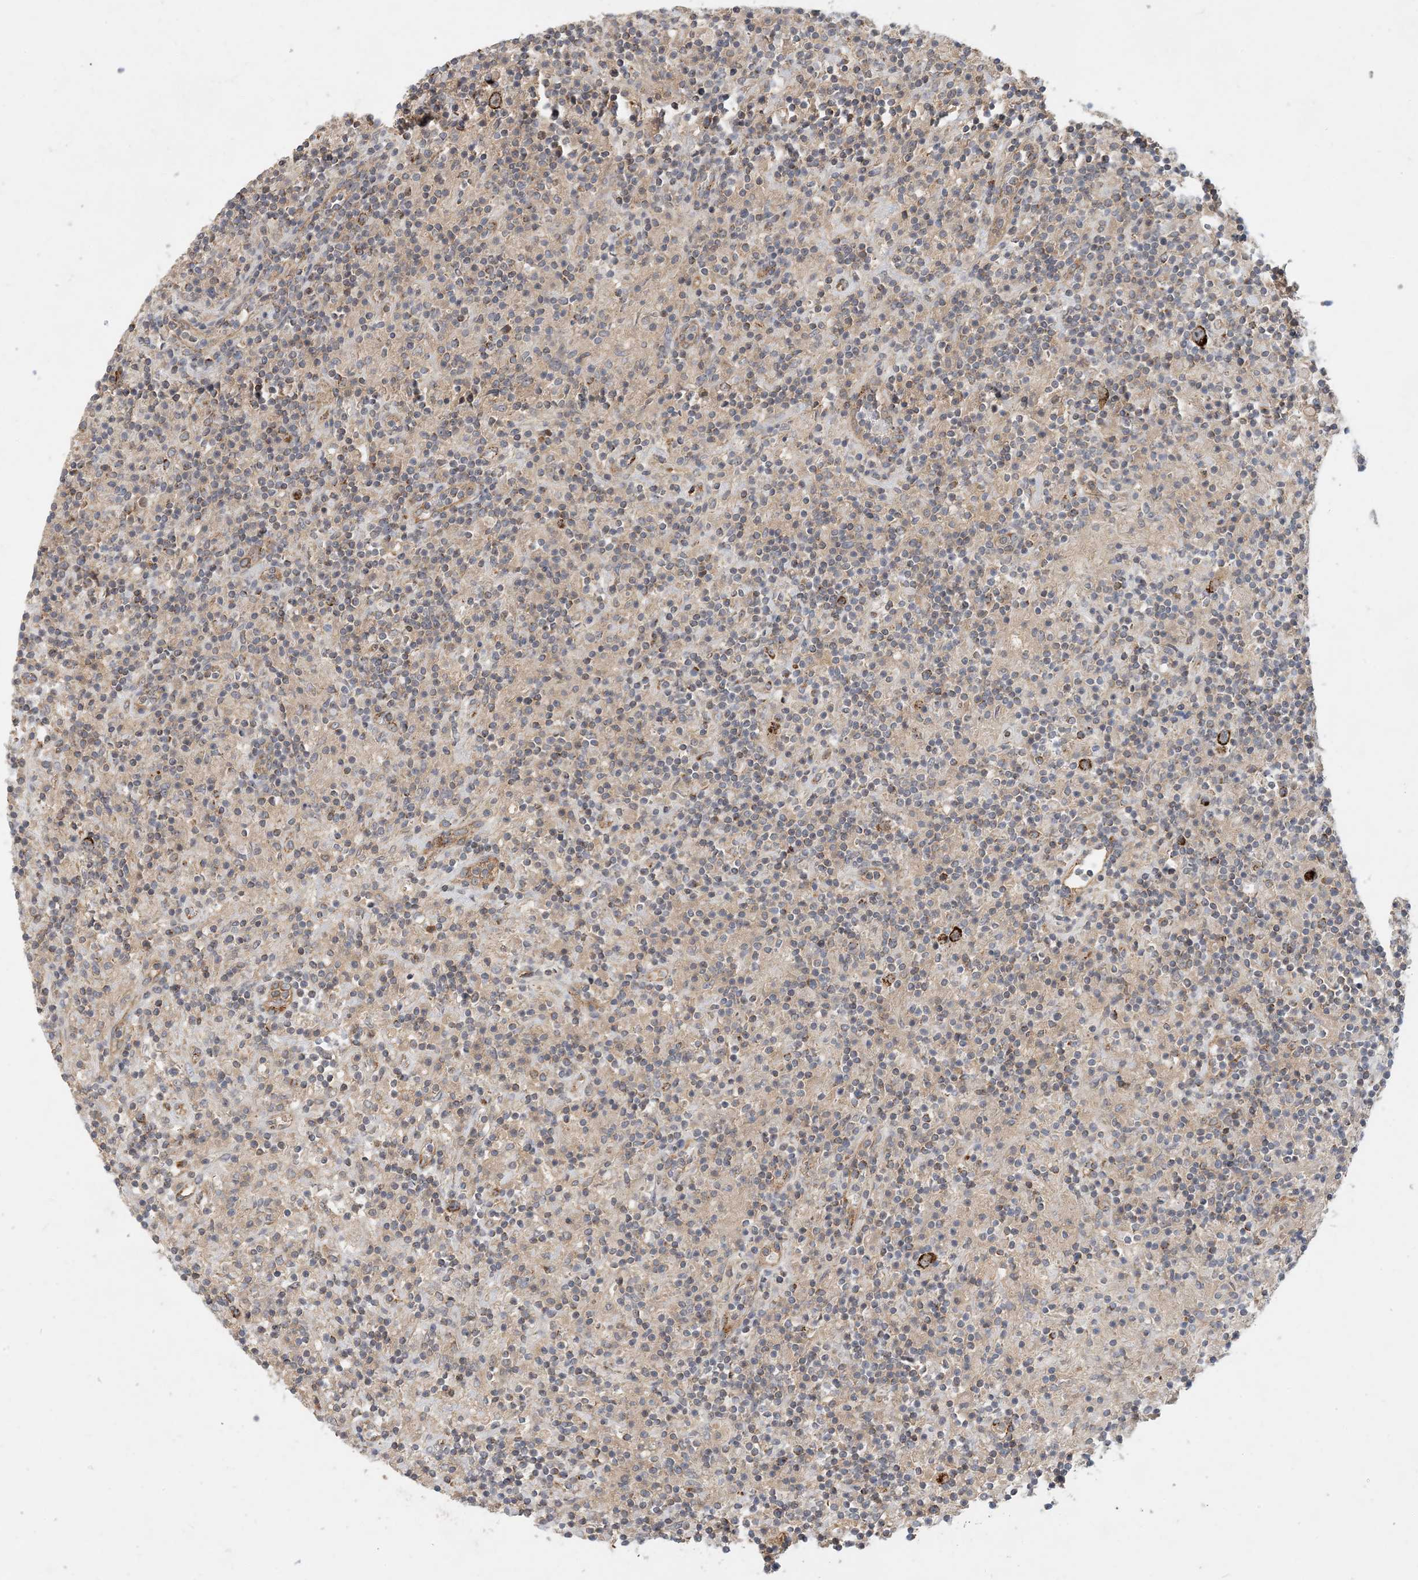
{"staining": {"intensity": "strong", "quantity": ">75%", "location": "cytoplasmic/membranous"}, "tissue": "lymphoma", "cell_type": "Tumor cells", "image_type": "cancer", "snomed": [{"axis": "morphology", "description": "Hodgkin's disease, NOS"}, {"axis": "topography", "description": "Lymph node"}], "caption": "Lymphoma was stained to show a protein in brown. There is high levels of strong cytoplasmic/membranous positivity in approximately >75% of tumor cells. (brown staining indicates protein expression, while blue staining denotes nuclei).", "gene": "ZBTB3", "patient": {"sex": "male", "age": 70}}